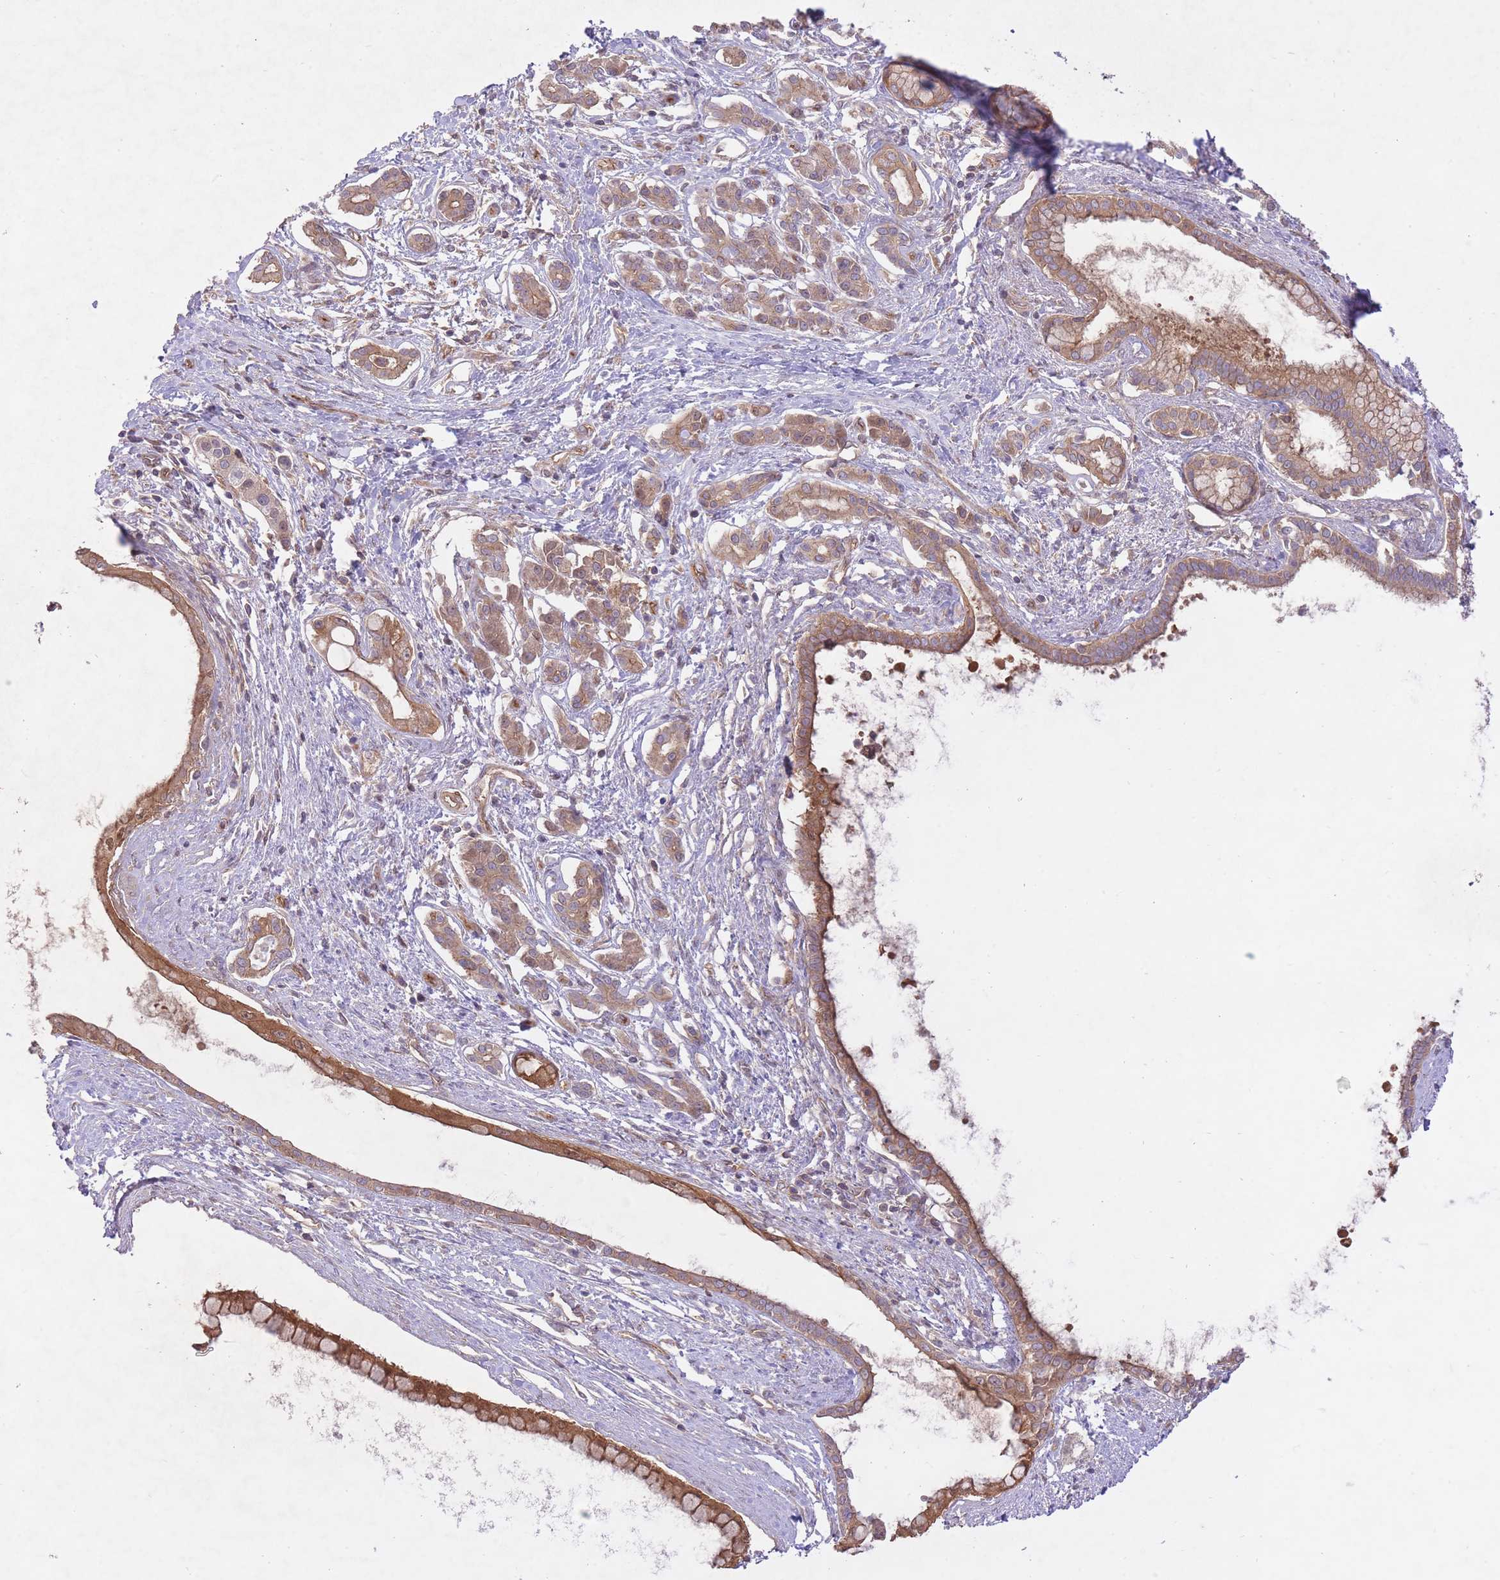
{"staining": {"intensity": "moderate", "quantity": ">75%", "location": "cytoplasmic/membranous"}, "tissue": "pancreatic cancer", "cell_type": "Tumor cells", "image_type": "cancer", "snomed": [{"axis": "morphology", "description": "Adenocarcinoma, NOS"}, {"axis": "topography", "description": "Pancreas"}], "caption": "A brown stain labels moderate cytoplasmic/membranous positivity of a protein in pancreatic adenocarcinoma tumor cells. The staining was performed using DAB to visualize the protein expression in brown, while the nuclei were stained in blue with hematoxylin (Magnification: 20x).", "gene": "PREP", "patient": {"sex": "male", "age": 70}}